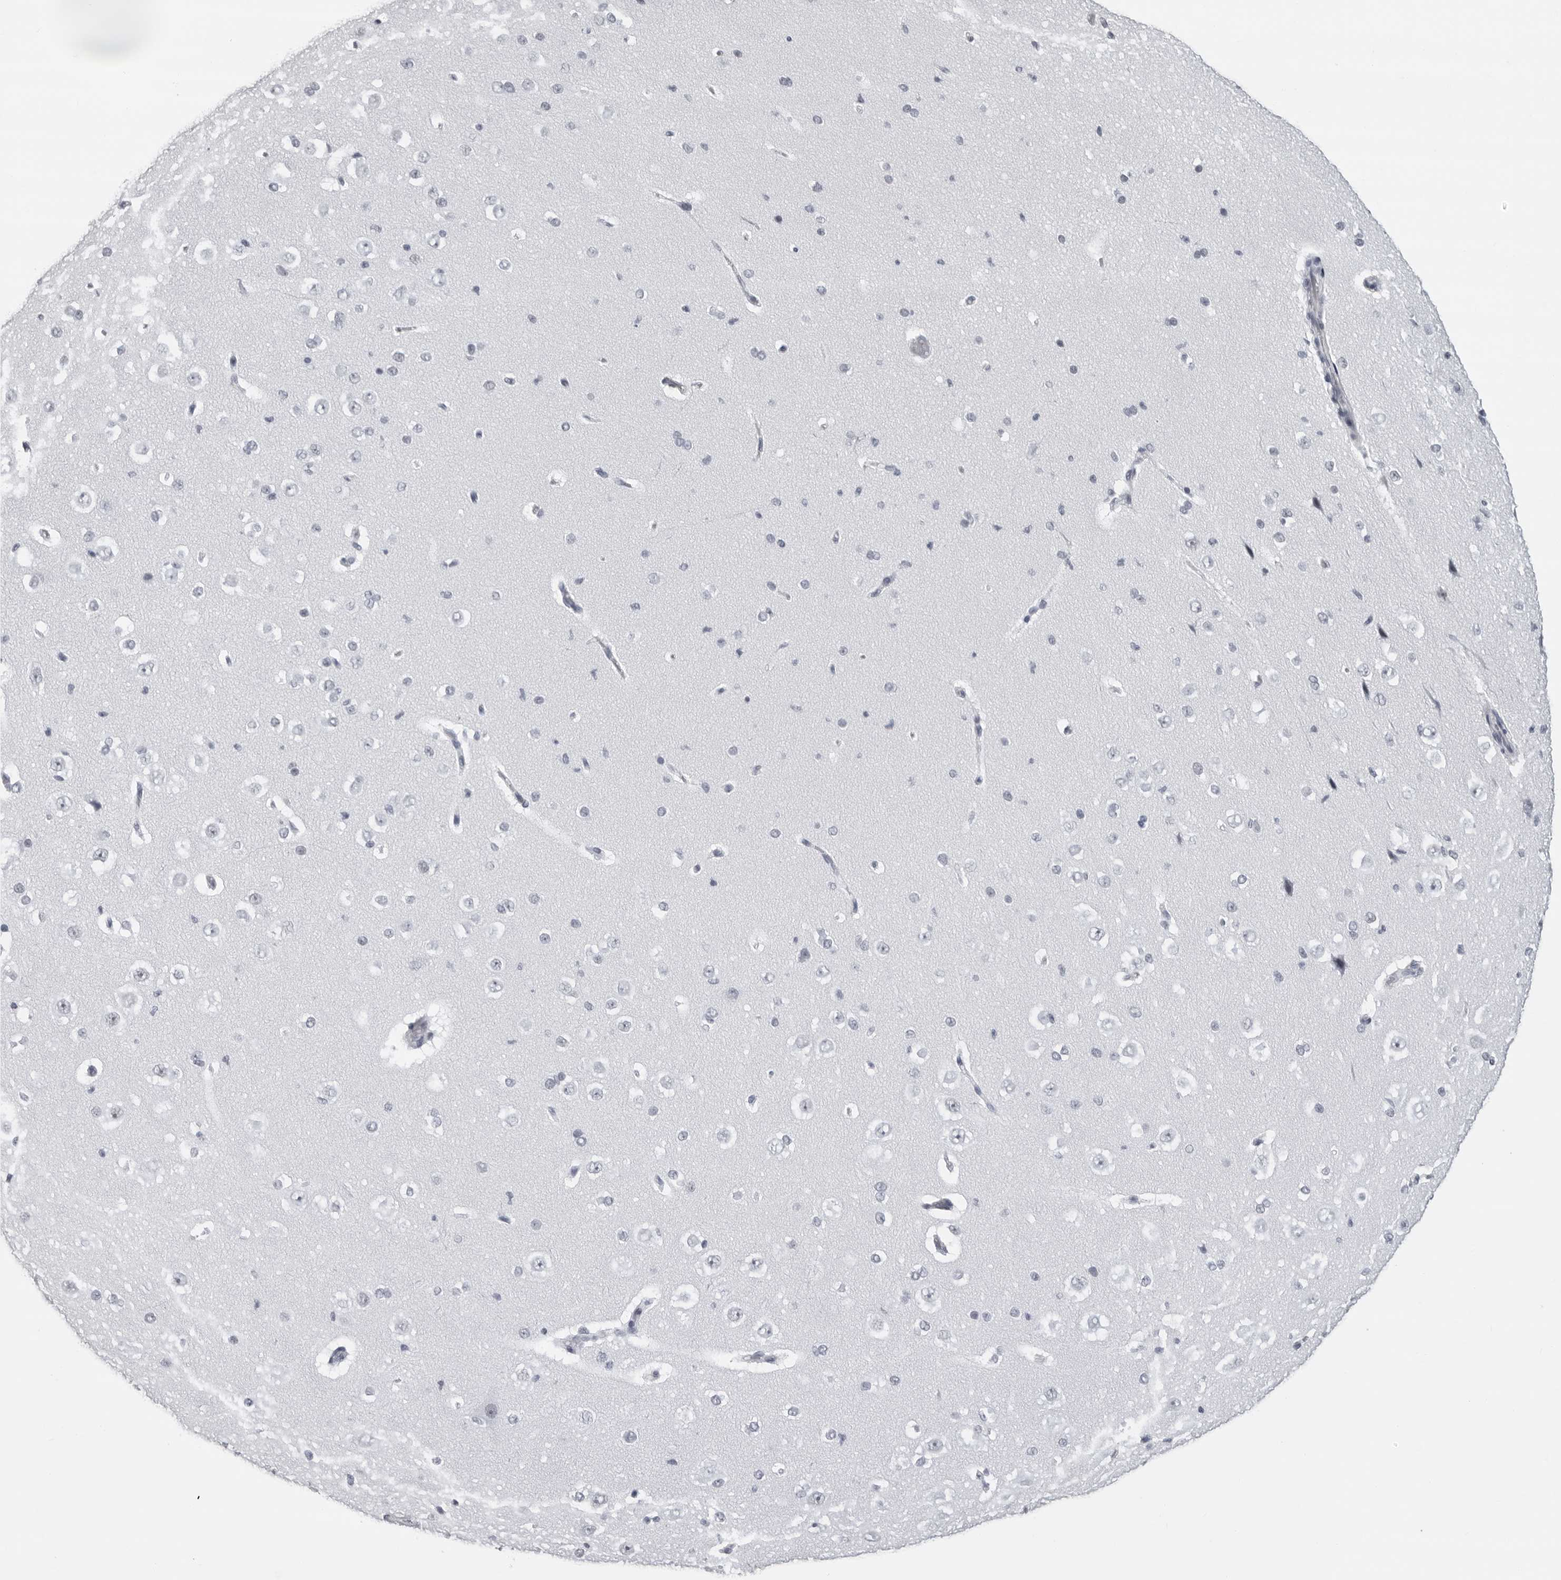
{"staining": {"intensity": "negative", "quantity": "none", "location": "none"}, "tissue": "cerebral cortex", "cell_type": "Endothelial cells", "image_type": "normal", "snomed": [{"axis": "morphology", "description": "Normal tissue, NOS"}, {"axis": "morphology", "description": "Developmental malformation"}, {"axis": "topography", "description": "Cerebral cortex"}], "caption": "Histopathology image shows no protein expression in endothelial cells of benign cerebral cortex. Brightfield microscopy of immunohistochemistry stained with DAB (brown) and hematoxylin (blue), captured at high magnification.", "gene": "ESPN", "patient": {"sex": "female", "age": 30}}